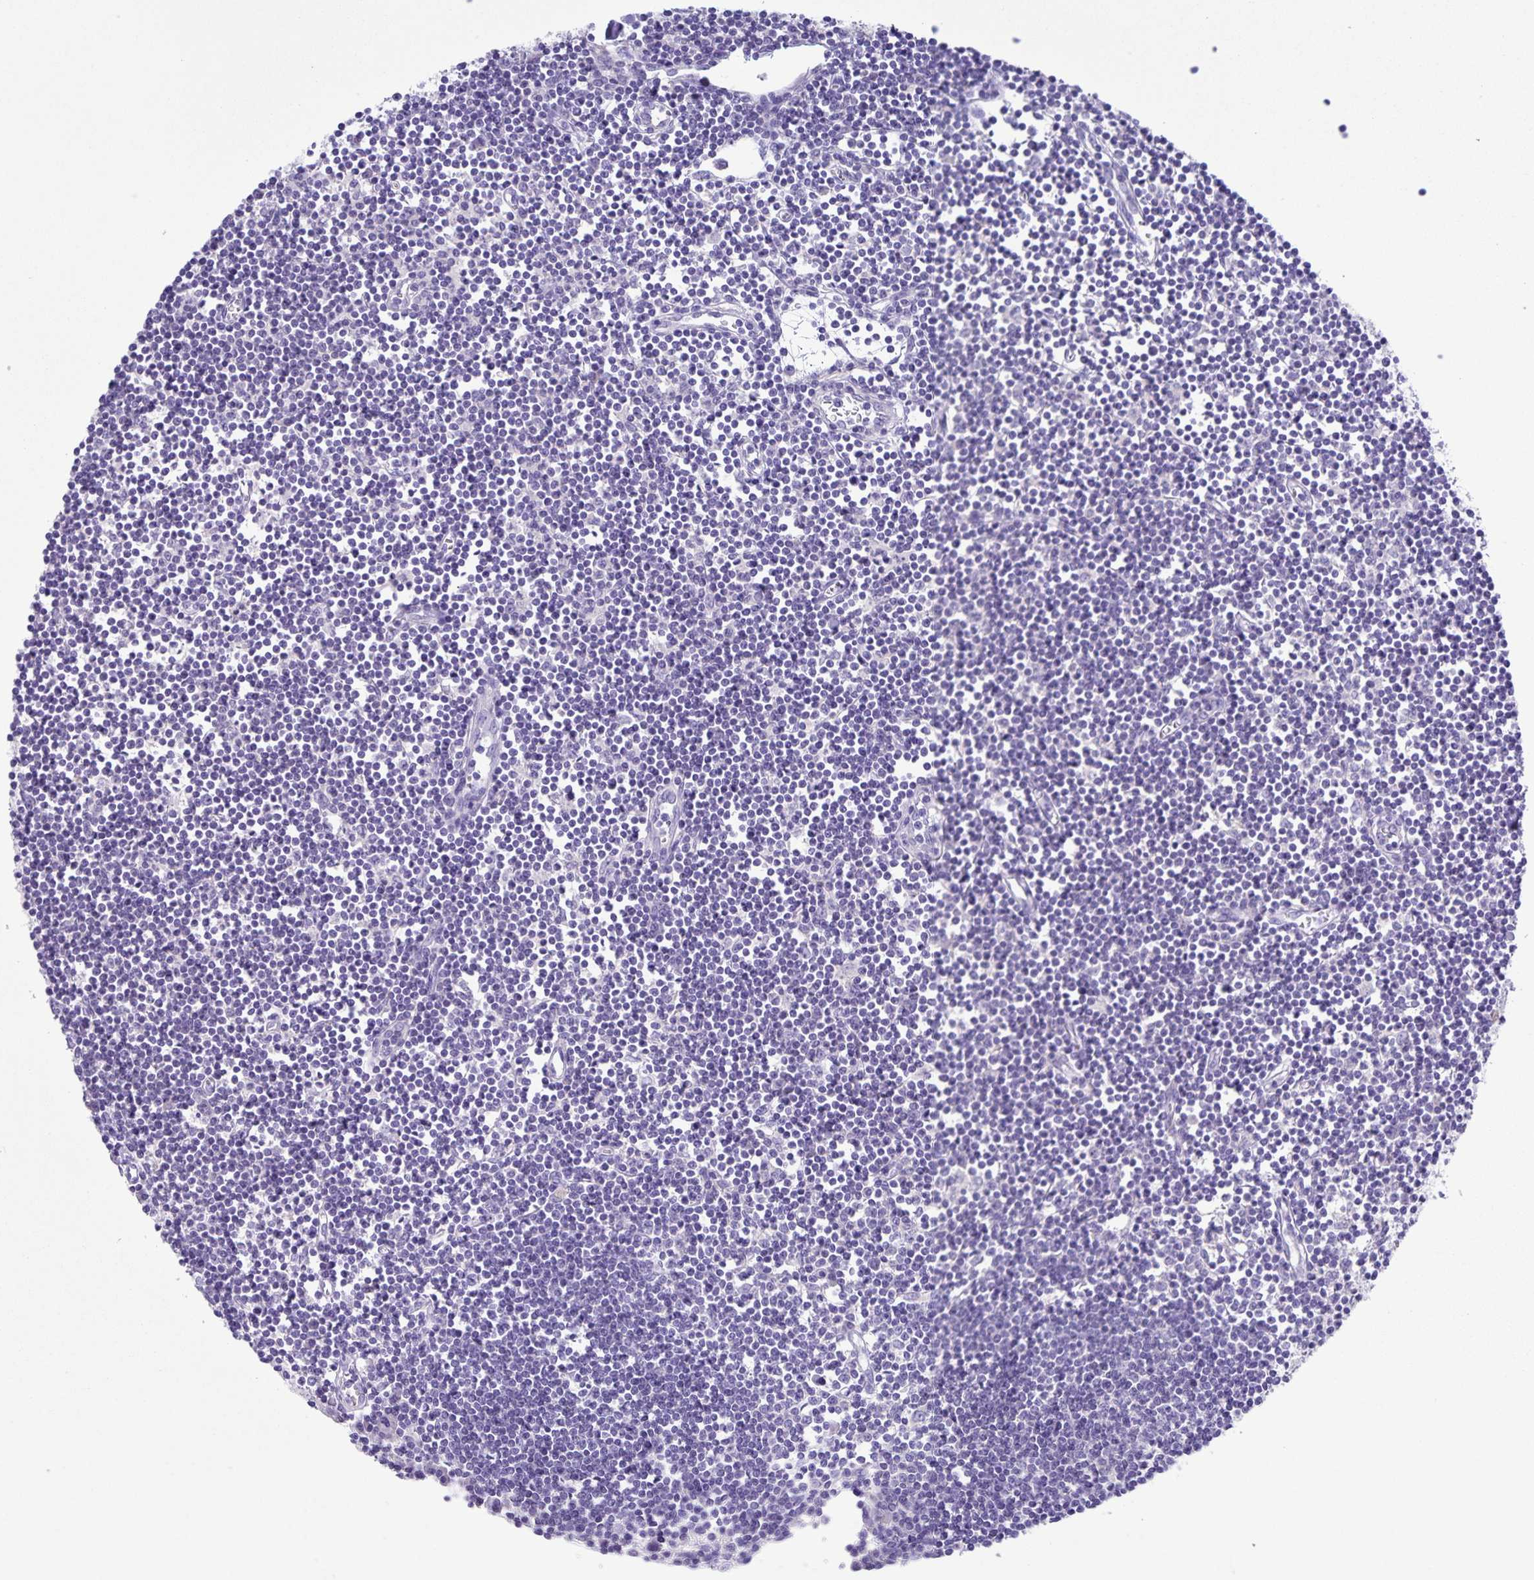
{"staining": {"intensity": "negative", "quantity": "none", "location": "none"}, "tissue": "lymph node", "cell_type": "Germinal center cells", "image_type": "normal", "snomed": [{"axis": "morphology", "description": "Normal tissue, NOS"}, {"axis": "topography", "description": "Lymph node"}], "caption": "Micrograph shows no protein positivity in germinal center cells of unremarkable lymph node.", "gene": "CAPSL", "patient": {"sex": "female", "age": 65}}